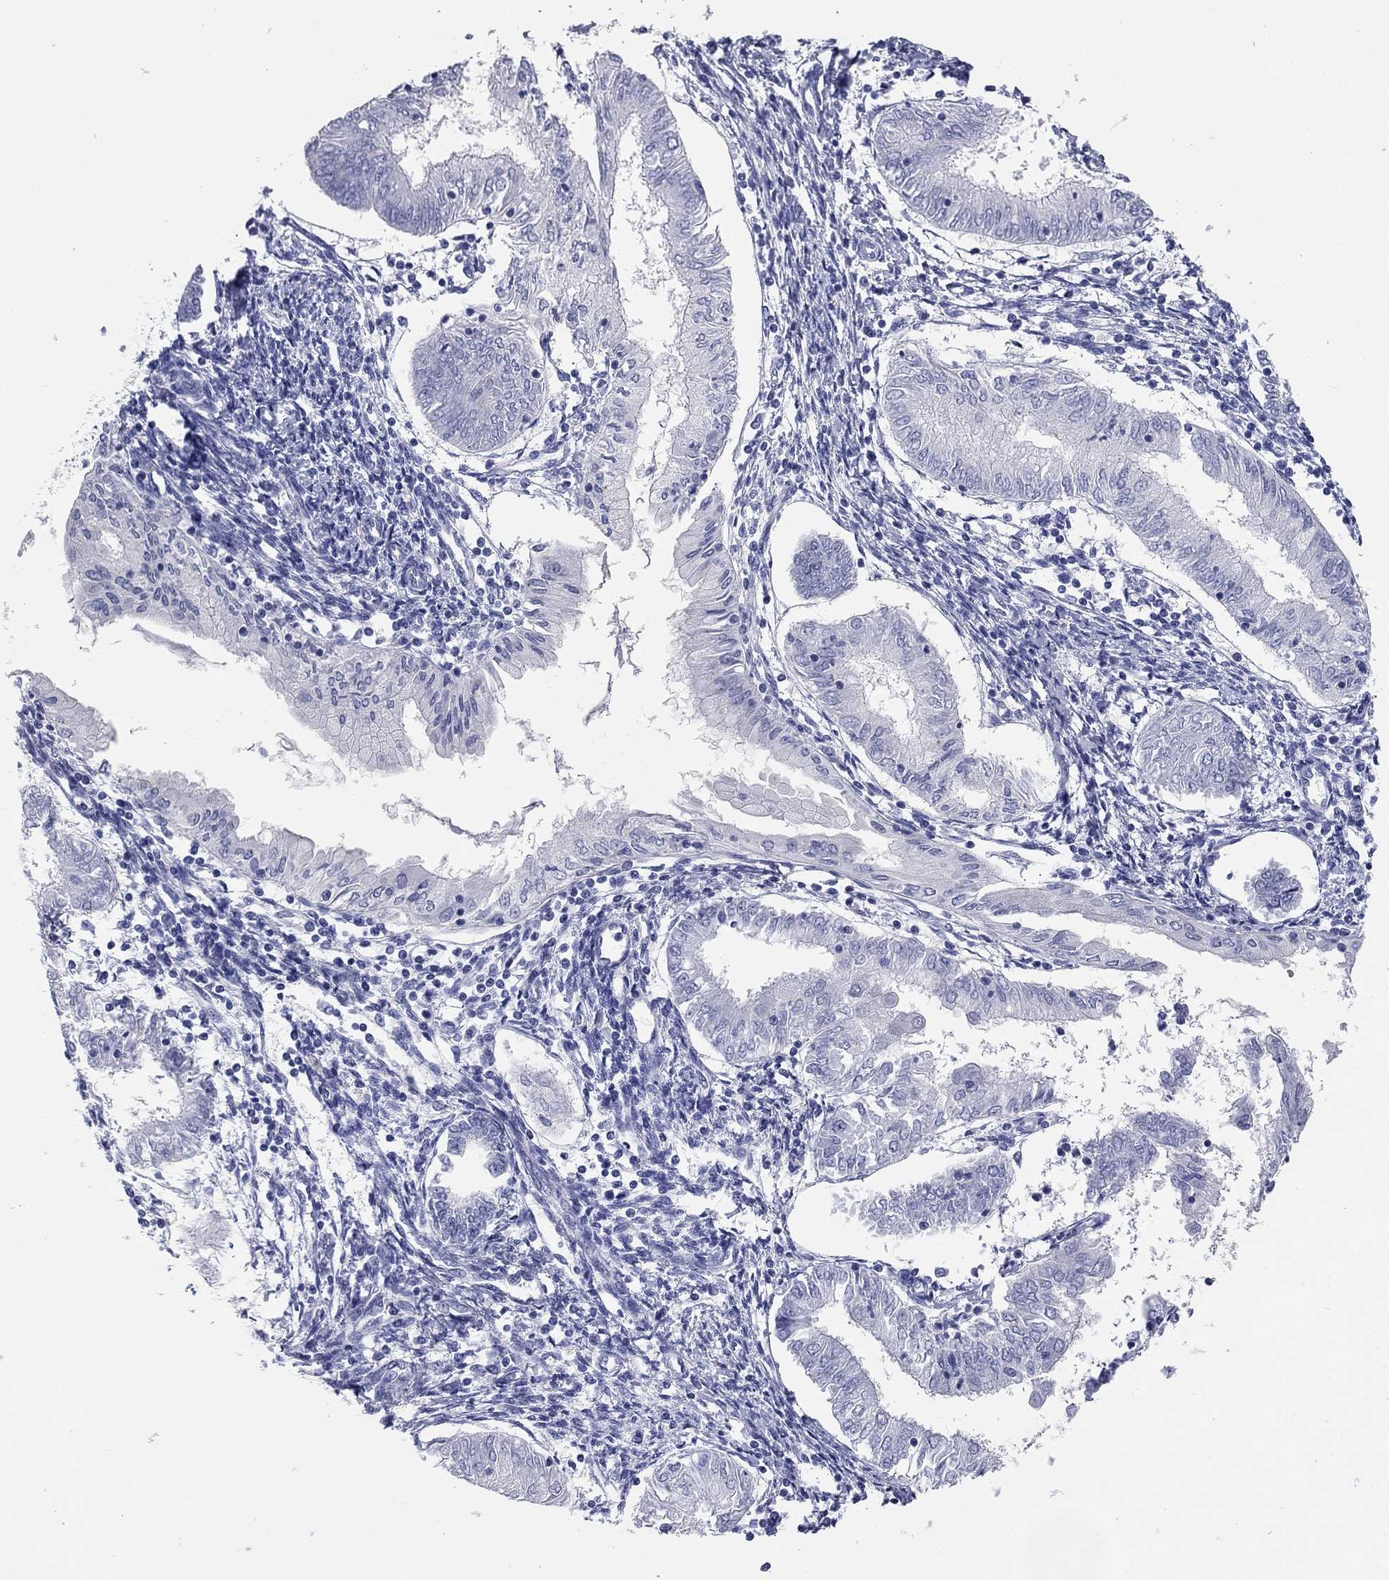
{"staining": {"intensity": "negative", "quantity": "none", "location": "none"}, "tissue": "endometrial cancer", "cell_type": "Tumor cells", "image_type": "cancer", "snomed": [{"axis": "morphology", "description": "Adenocarcinoma, NOS"}, {"axis": "topography", "description": "Endometrium"}], "caption": "DAB immunohistochemical staining of endometrial cancer (adenocarcinoma) shows no significant staining in tumor cells. (DAB (3,3'-diaminobenzidine) IHC, high magnification).", "gene": "TMEM221", "patient": {"sex": "female", "age": 68}}